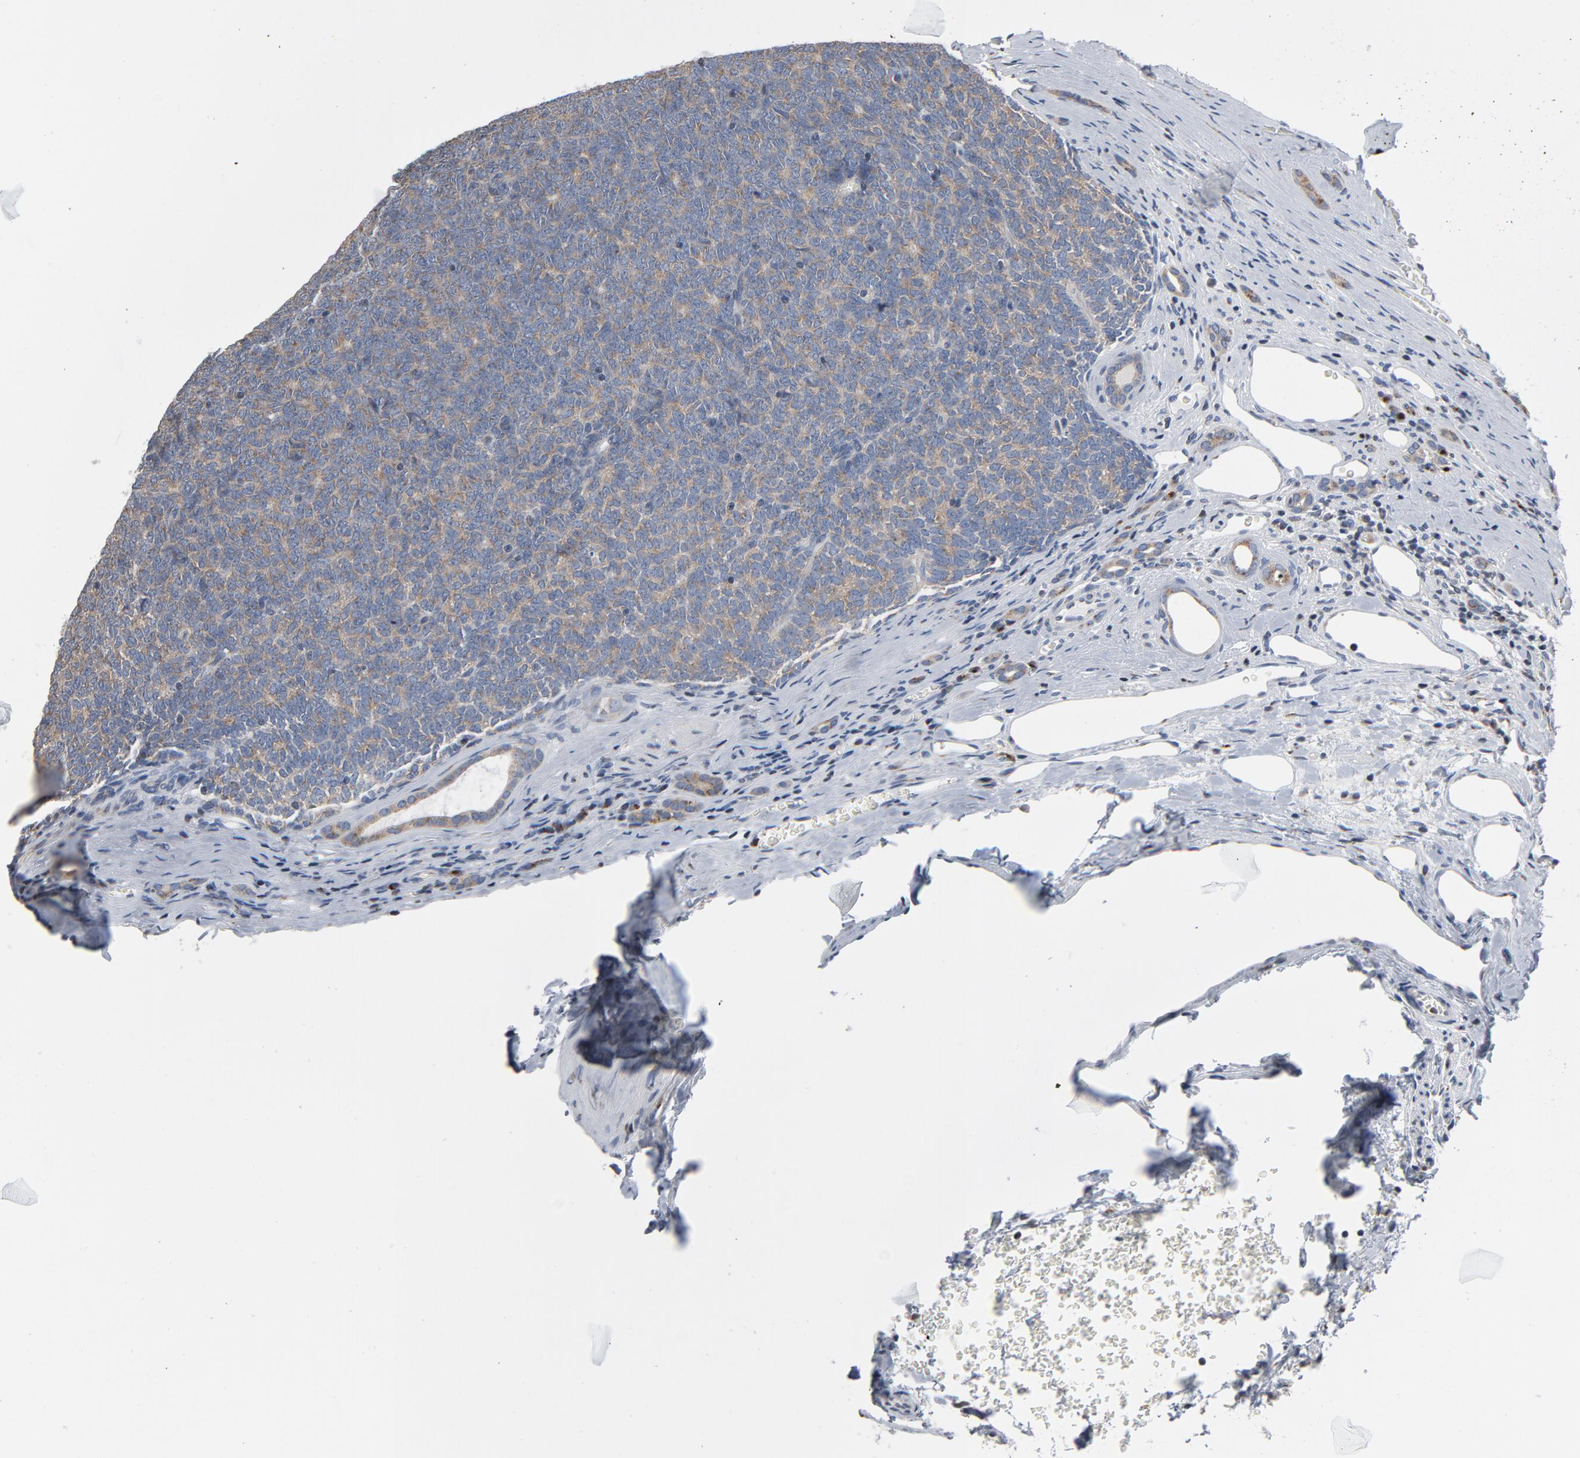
{"staining": {"intensity": "moderate", "quantity": ">75%", "location": "cytoplasmic/membranous"}, "tissue": "renal cancer", "cell_type": "Tumor cells", "image_type": "cancer", "snomed": [{"axis": "morphology", "description": "Neoplasm, malignant, NOS"}, {"axis": "topography", "description": "Kidney"}], "caption": "Protein expression analysis of human neoplasm (malignant) (renal) reveals moderate cytoplasmic/membranous expression in approximately >75% of tumor cells.", "gene": "YIPF6", "patient": {"sex": "male", "age": 28}}